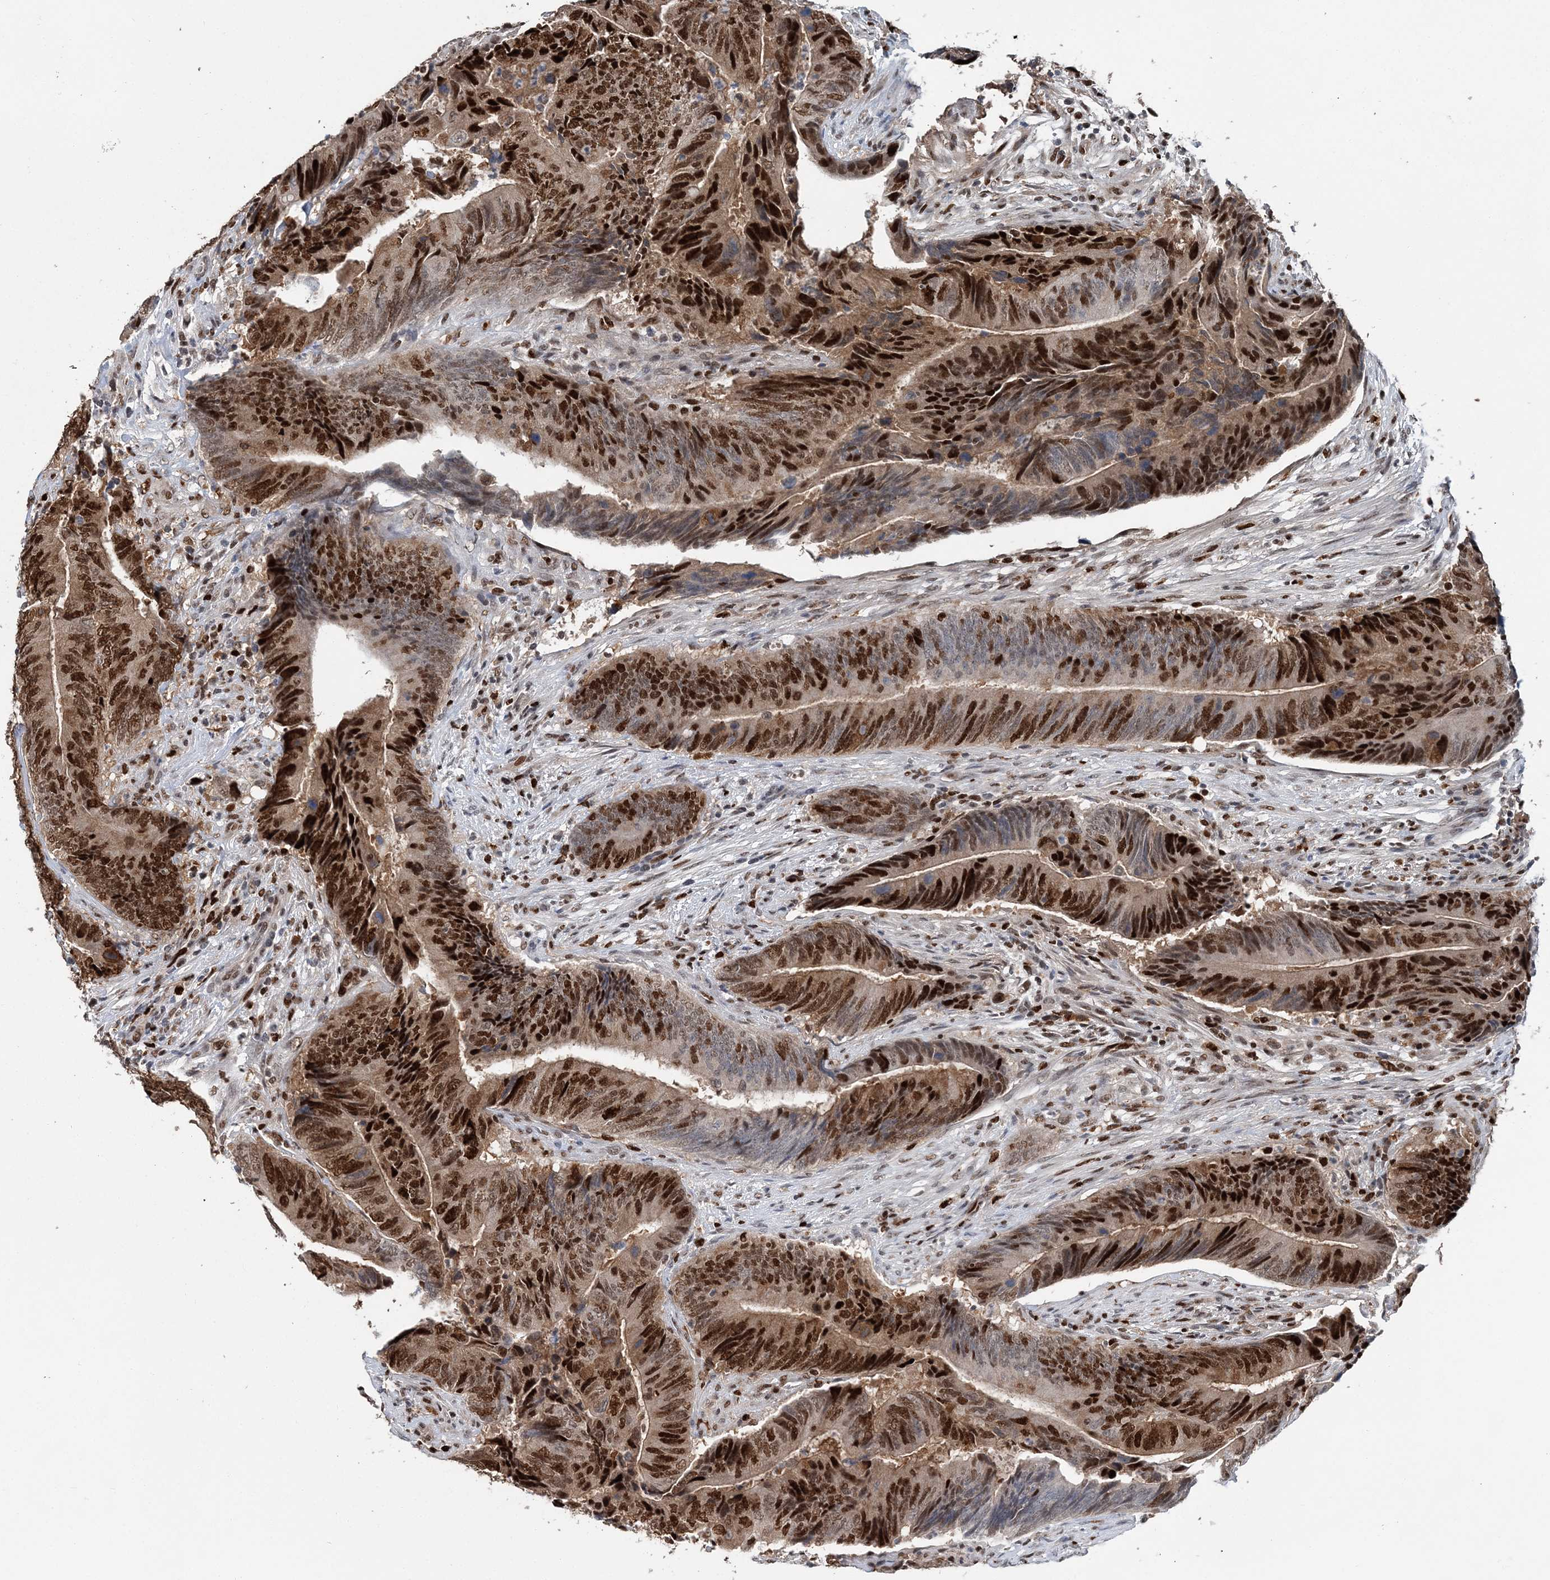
{"staining": {"intensity": "strong", "quantity": ">75%", "location": "nuclear"}, "tissue": "colorectal cancer", "cell_type": "Tumor cells", "image_type": "cancer", "snomed": [{"axis": "morphology", "description": "Normal tissue, NOS"}, {"axis": "morphology", "description": "Adenocarcinoma, NOS"}, {"axis": "topography", "description": "Colon"}], "caption": "There is high levels of strong nuclear positivity in tumor cells of adenocarcinoma (colorectal), as demonstrated by immunohistochemical staining (brown color).", "gene": "HAT1", "patient": {"sex": "male", "age": 56}}